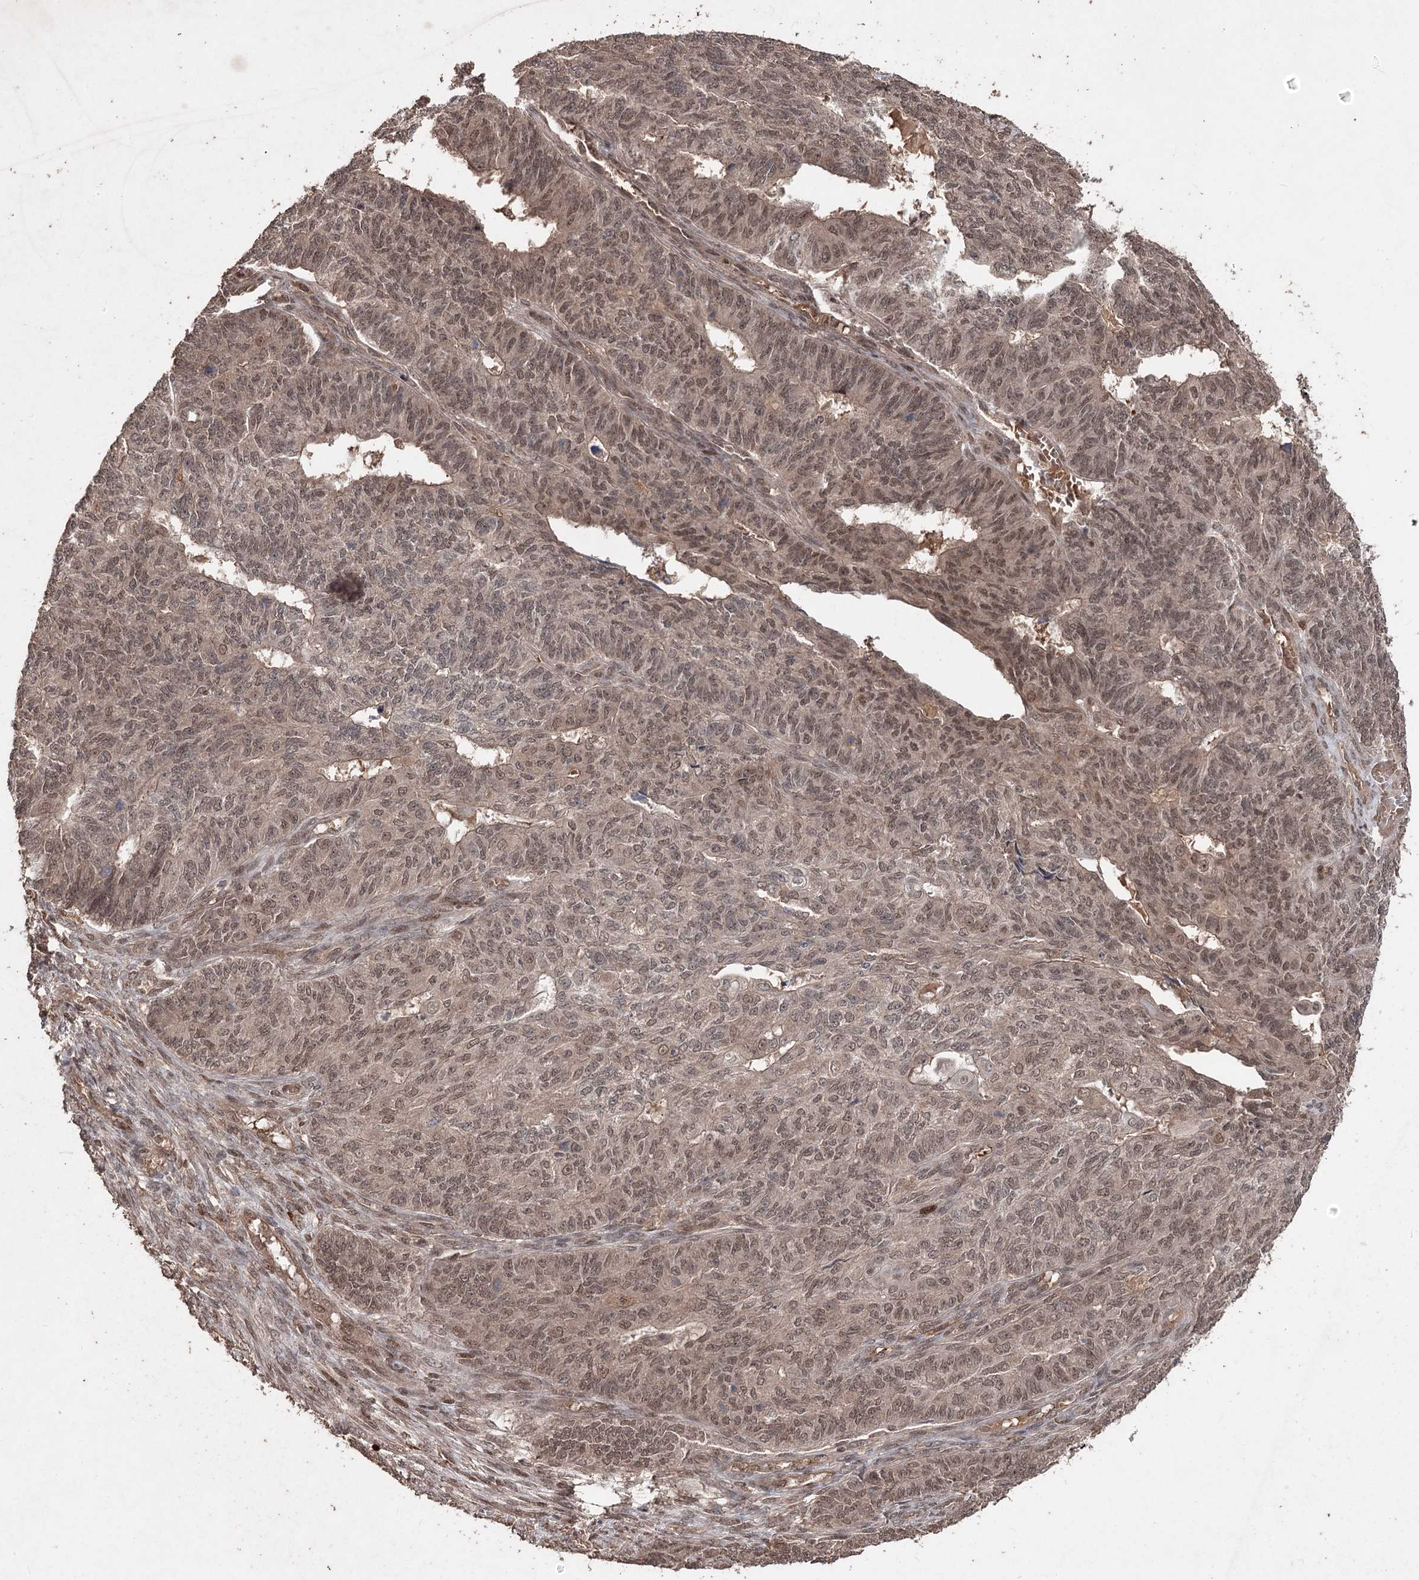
{"staining": {"intensity": "moderate", "quantity": ">75%", "location": "nuclear"}, "tissue": "endometrial cancer", "cell_type": "Tumor cells", "image_type": "cancer", "snomed": [{"axis": "morphology", "description": "Adenocarcinoma, NOS"}, {"axis": "topography", "description": "Endometrium"}], "caption": "Endometrial adenocarcinoma stained with a brown dye reveals moderate nuclear positive staining in approximately >75% of tumor cells.", "gene": "FBXO7", "patient": {"sex": "female", "age": 32}}